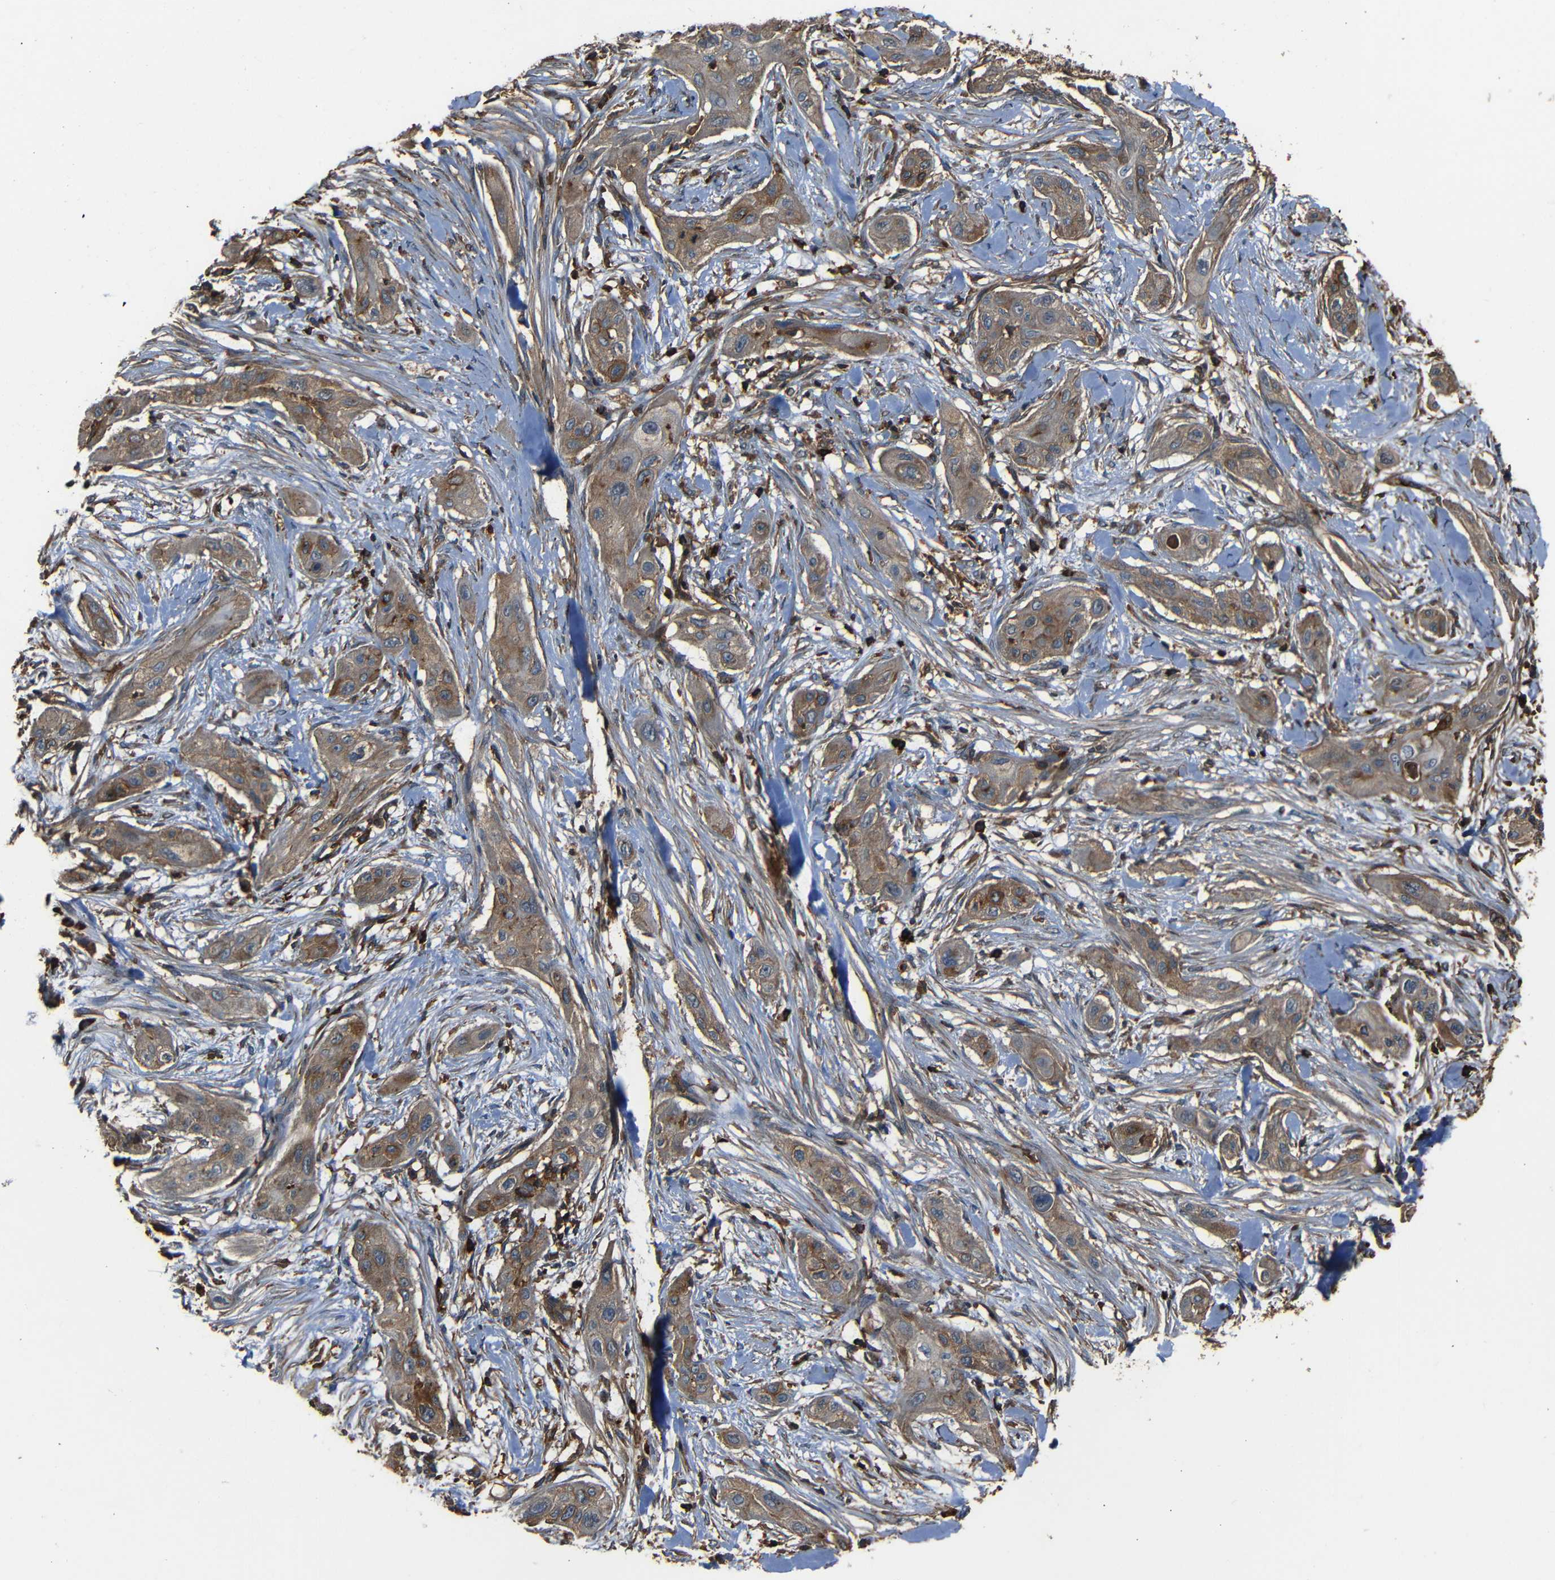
{"staining": {"intensity": "moderate", "quantity": ">75%", "location": "cytoplasmic/membranous"}, "tissue": "lung cancer", "cell_type": "Tumor cells", "image_type": "cancer", "snomed": [{"axis": "morphology", "description": "Squamous cell carcinoma, NOS"}, {"axis": "topography", "description": "Lung"}], "caption": "Immunohistochemistry (IHC) histopathology image of neoplastic tissue: human lung squamous cell carcinoma stained using immunohistochemistry reveals medium levels of moderate protein expression localized specifically in the cytoplasmic/membranous of tumor cells, appearing as a cytoplasmic/membranous brown color.", "gene": "ADGRE5", "patient": {"sex": "female", "age": 47}}